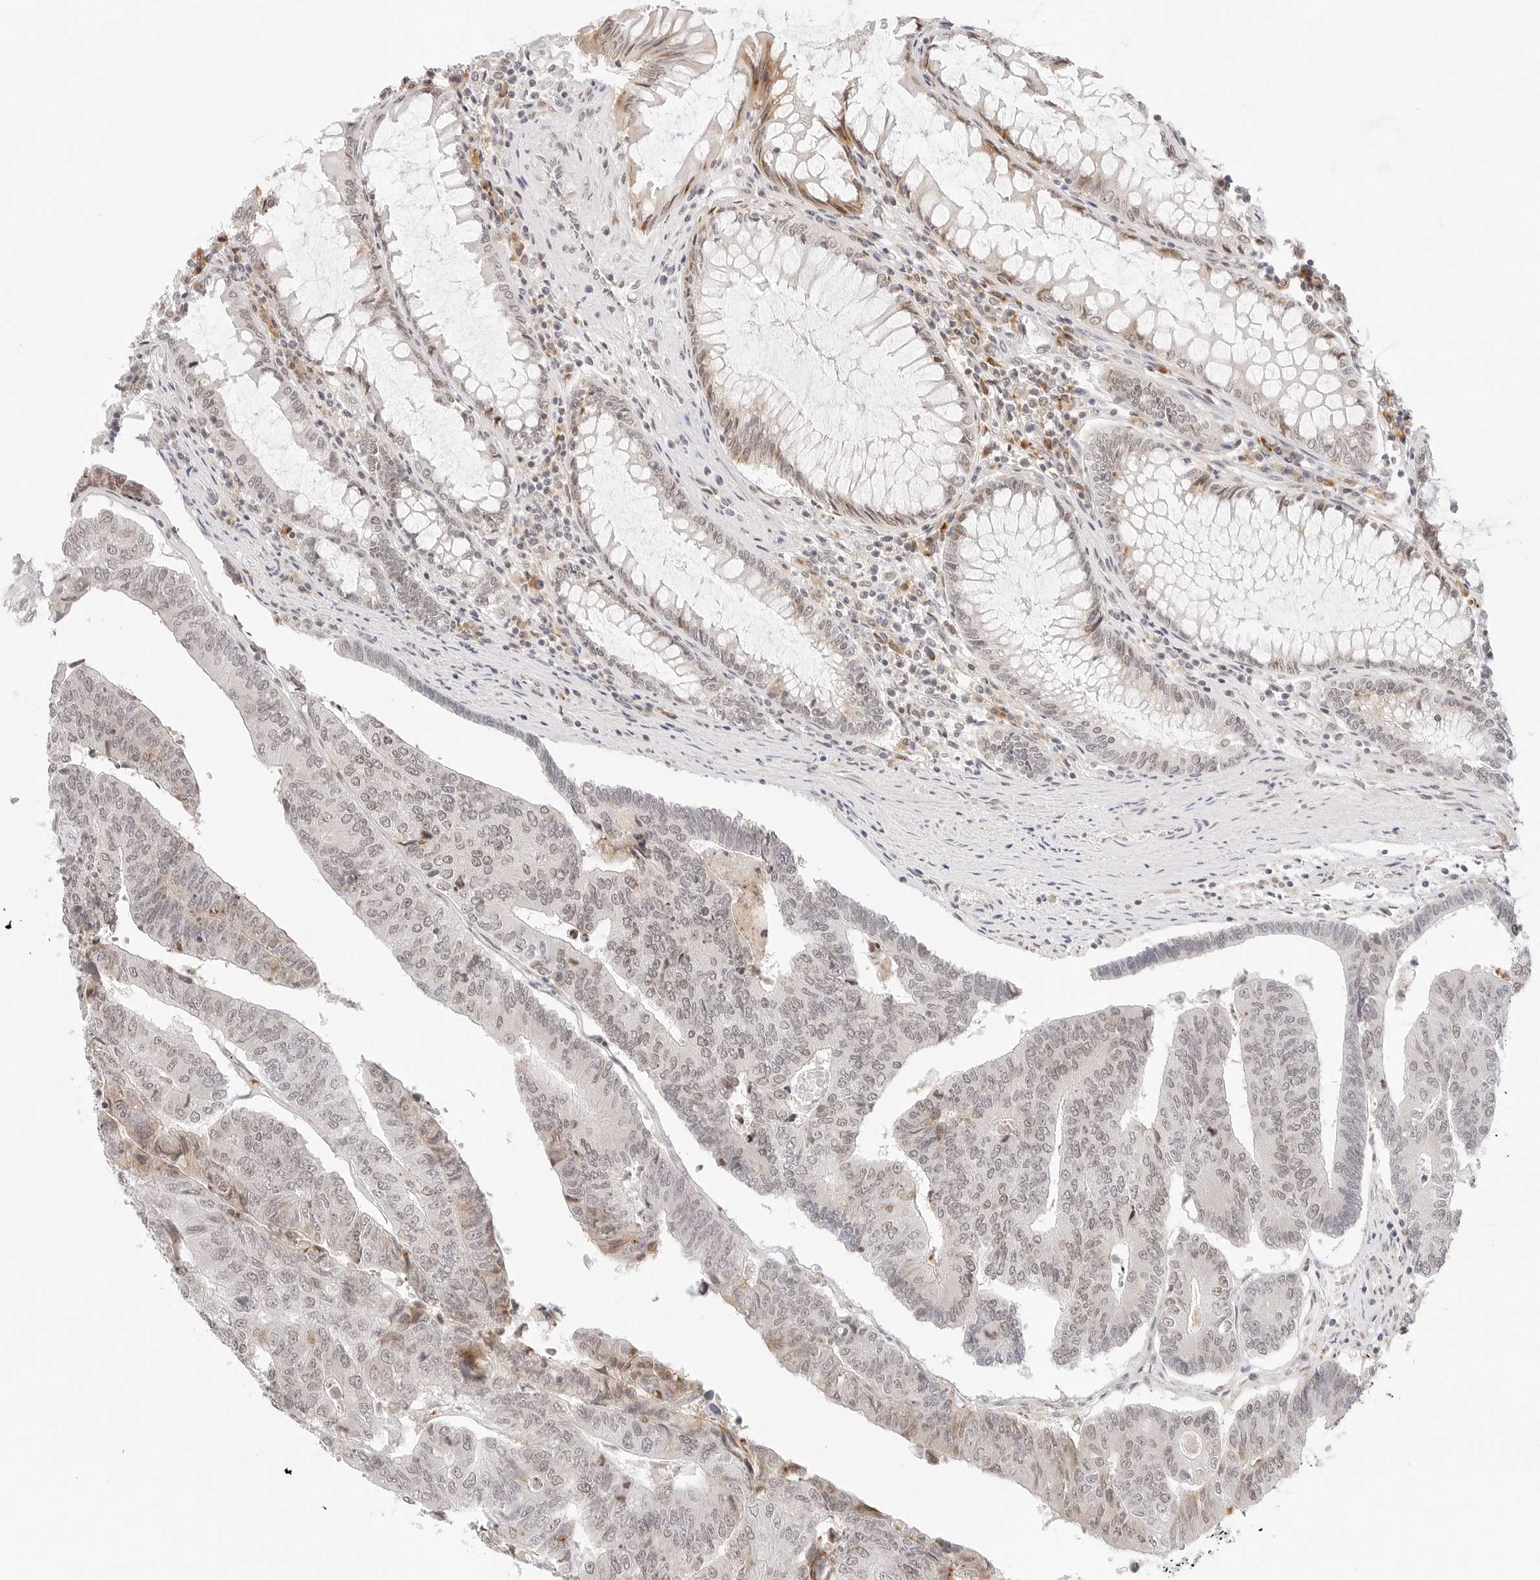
{"staining": {"intensity": "weak", "quantity": ">75%", "location": "nuclear"}, "tissue": "colorectal cancer", "cell_type": "Tumor cells", "image_type": "cancer", "snomed": [{"axis": "morphology", "description": "Adenocarcinoma, NOS"}, {"axis": "topography", "description": "Colon"}], "caption": "An image of human adenocarcinoma (colorectal) stained for a protein displays weak nuclear brown staining in tumor cells.", "gene": "XKR4", "patient": {"sex": "female", "age": 67}}